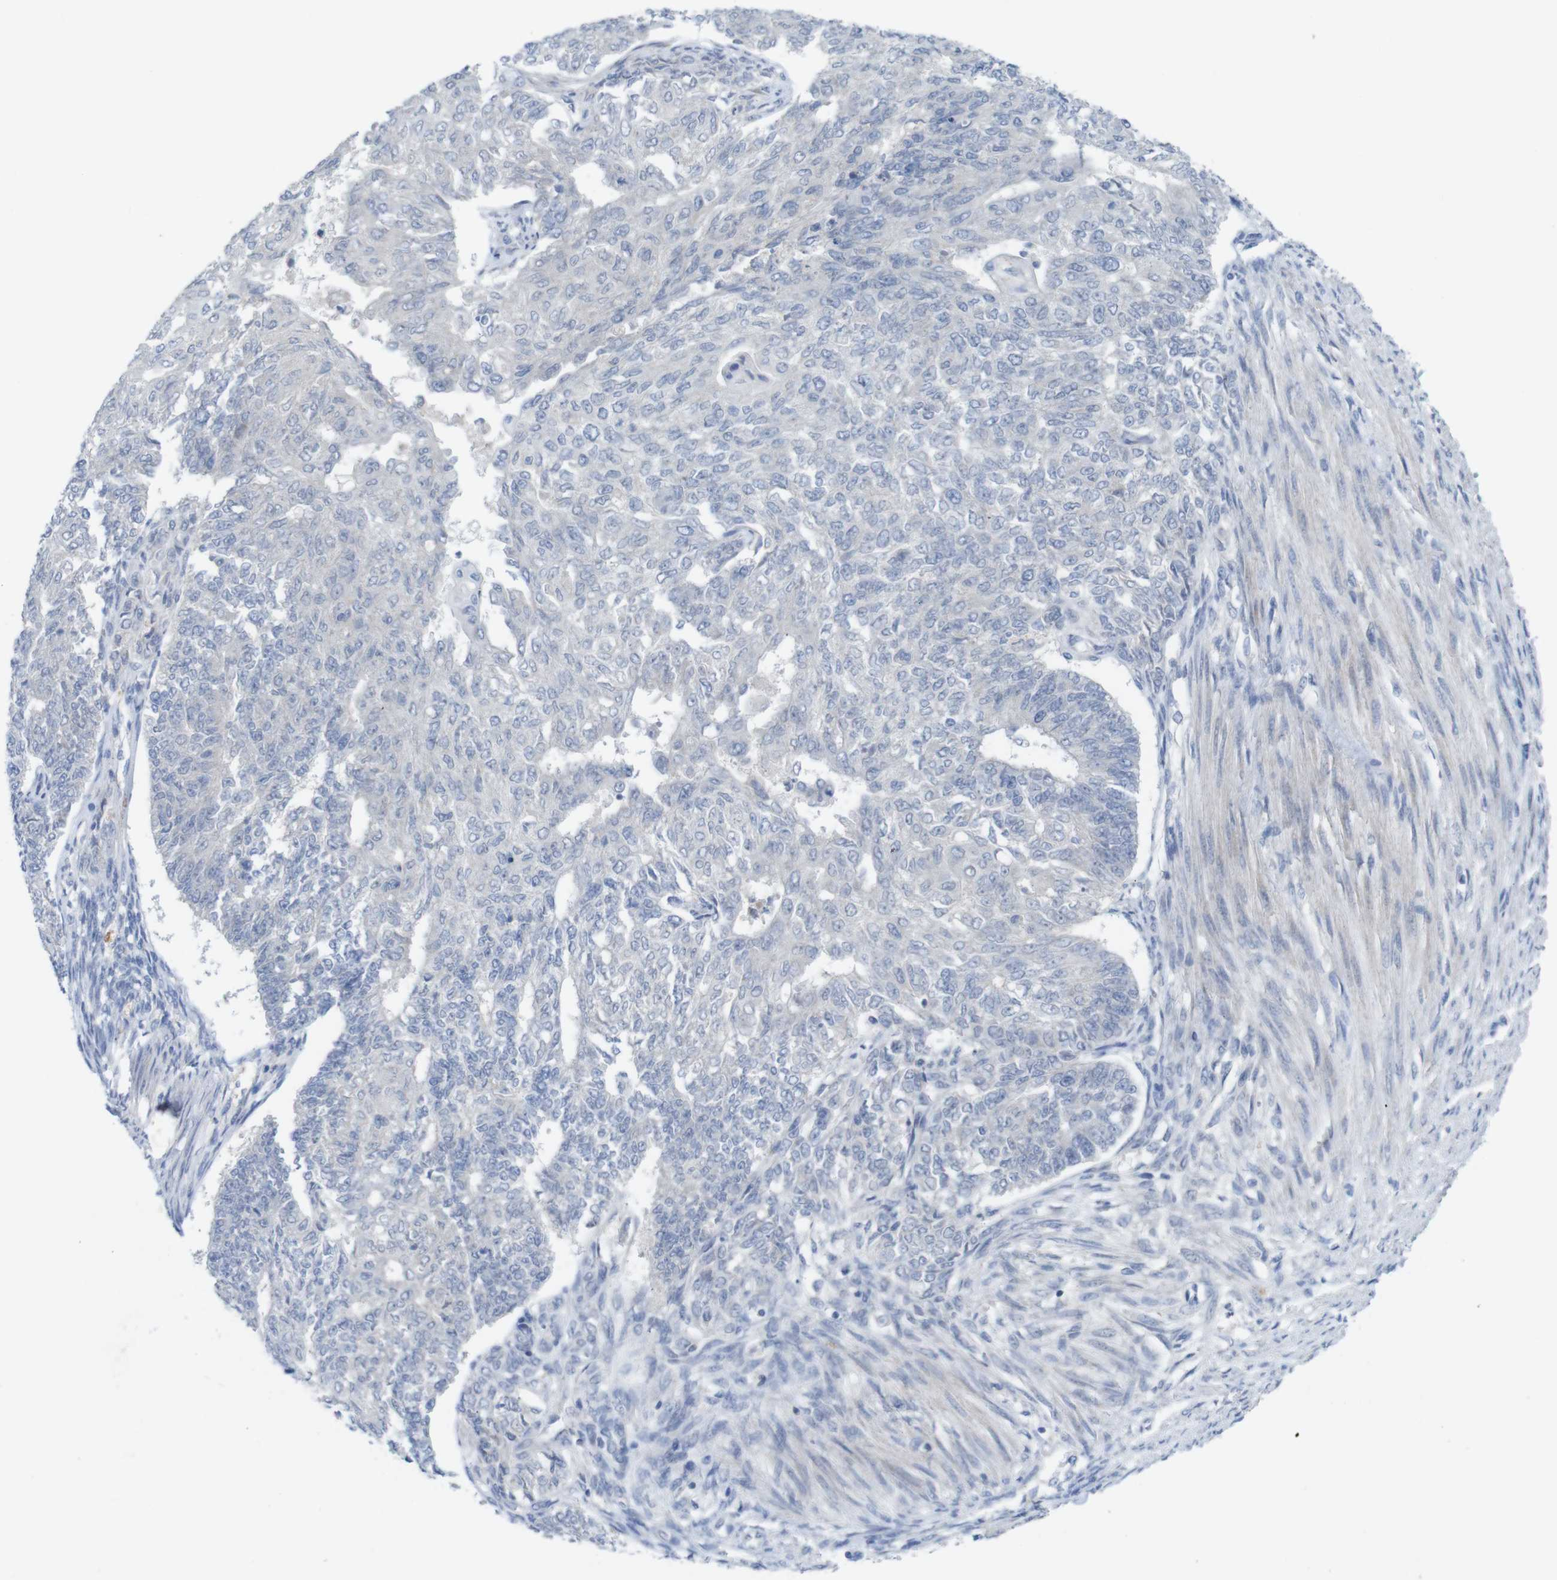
{"staining": {"intensity": "negative", "quantity": "none", "location": "none"}, "tissue": "endometrial cancer", "cell_type": "Tumor cells", "image_type": "cancer", "snomed": [{"axis": "morphology", "description": "Adenocarcinoma, NOS"}, {"axis": "topography", "description": "Endometrium"}], "caption": "Immunohistochemical staining of endometrial cancer (adenocarcinoma) exhibits no significant staining in tumor cells.", "gene": "SLAMF7", "patient": {"sex": "female", "age": 32}}